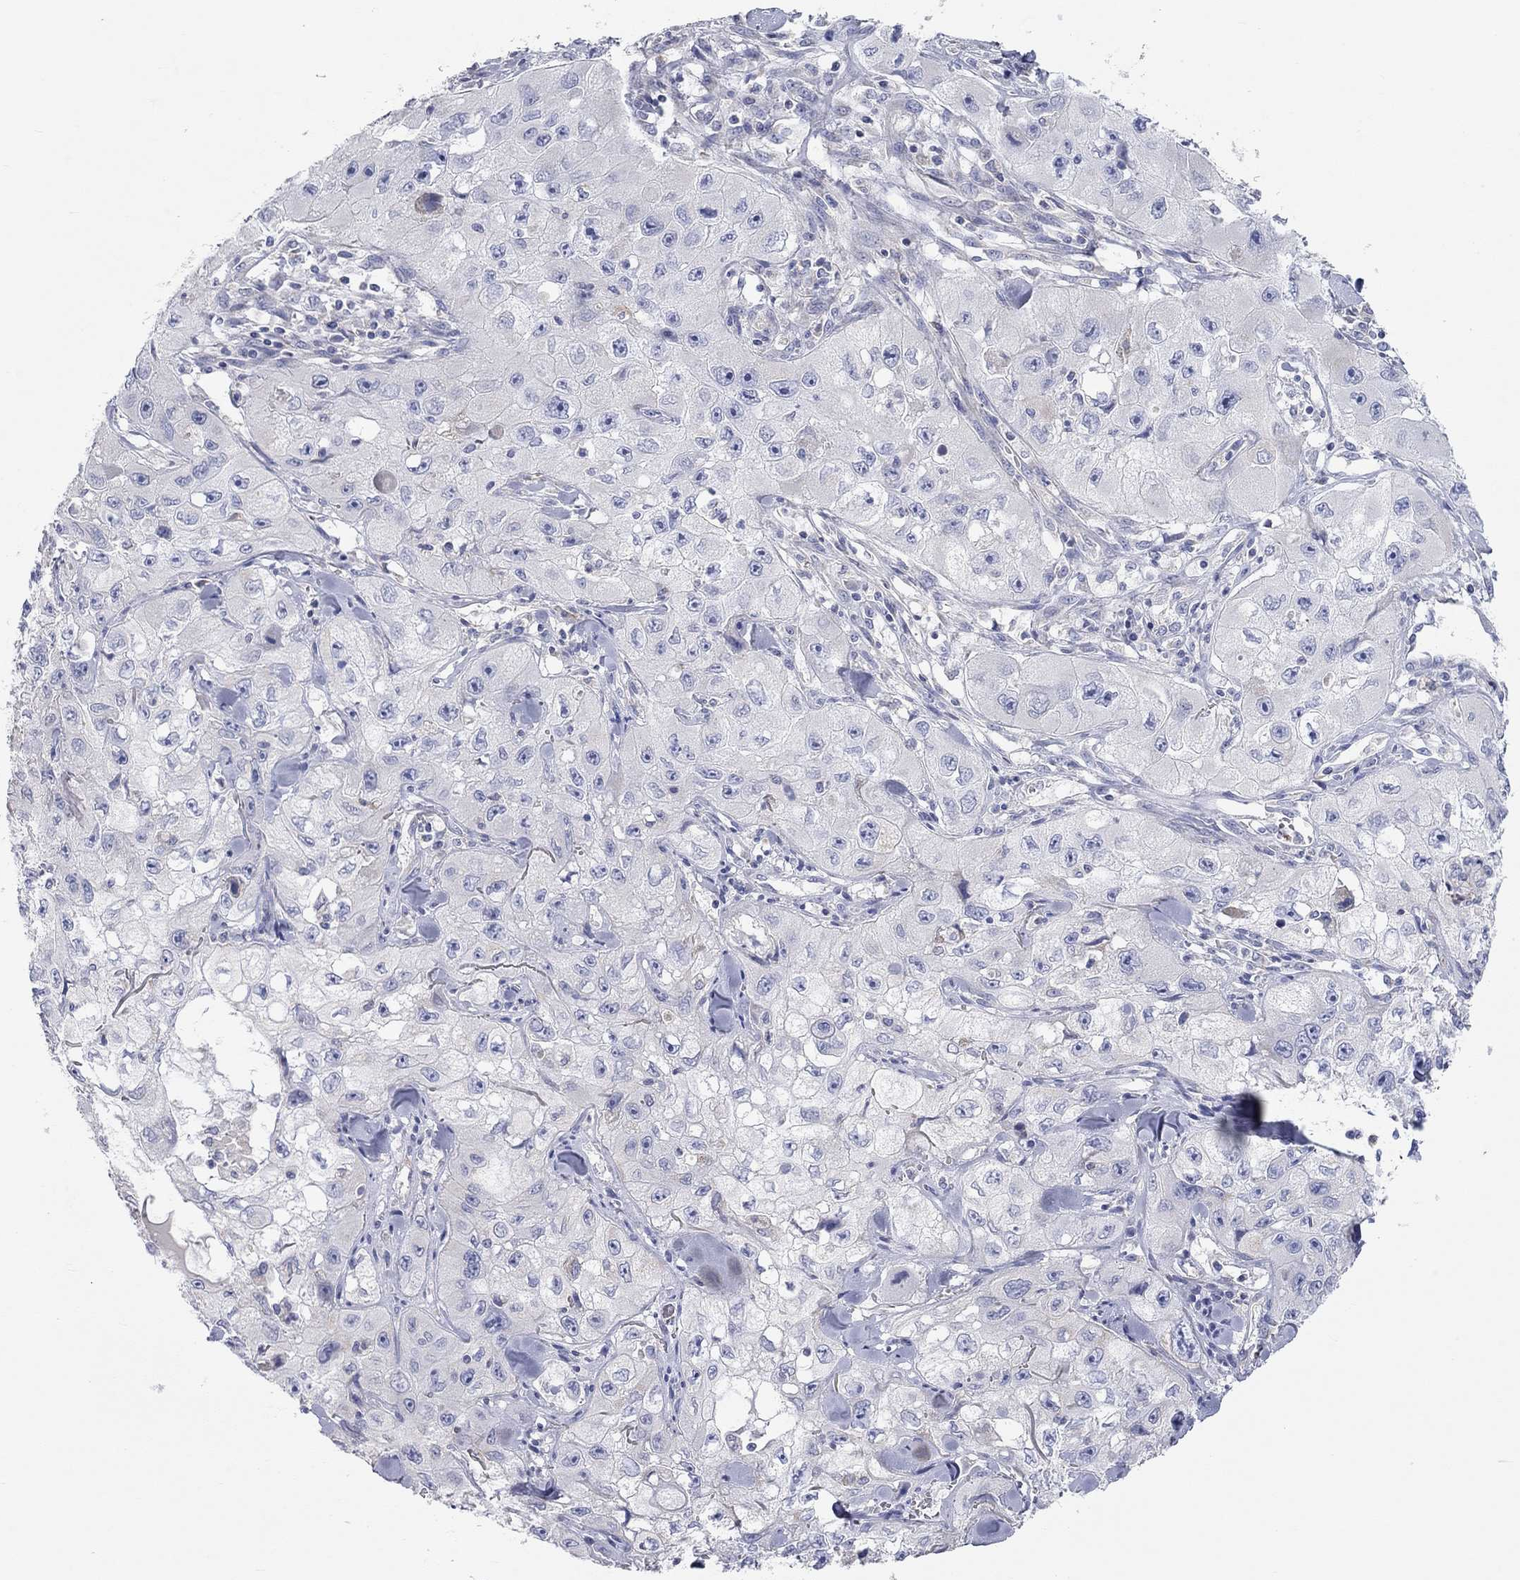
{"staining": {"intensity": "negative", "quantity": "none", "location": "none"}, "tissue": "skin cancer", "cell_type": "Tumor cells", "image_type": "cancer", "snomed": [{"axis": "morphology", "description": "Squamous cell carcinoma, NOS"}, {"axis": "topography", "description": "Skin"}, {"axis": "topography", "description": "Subcutis"}], "caption": "Skin cancer stained for a protein using IHC exhibits no expression tumor cells.", "gene": "RCAN1", "patient": {"sex": "male", "age": 73}}